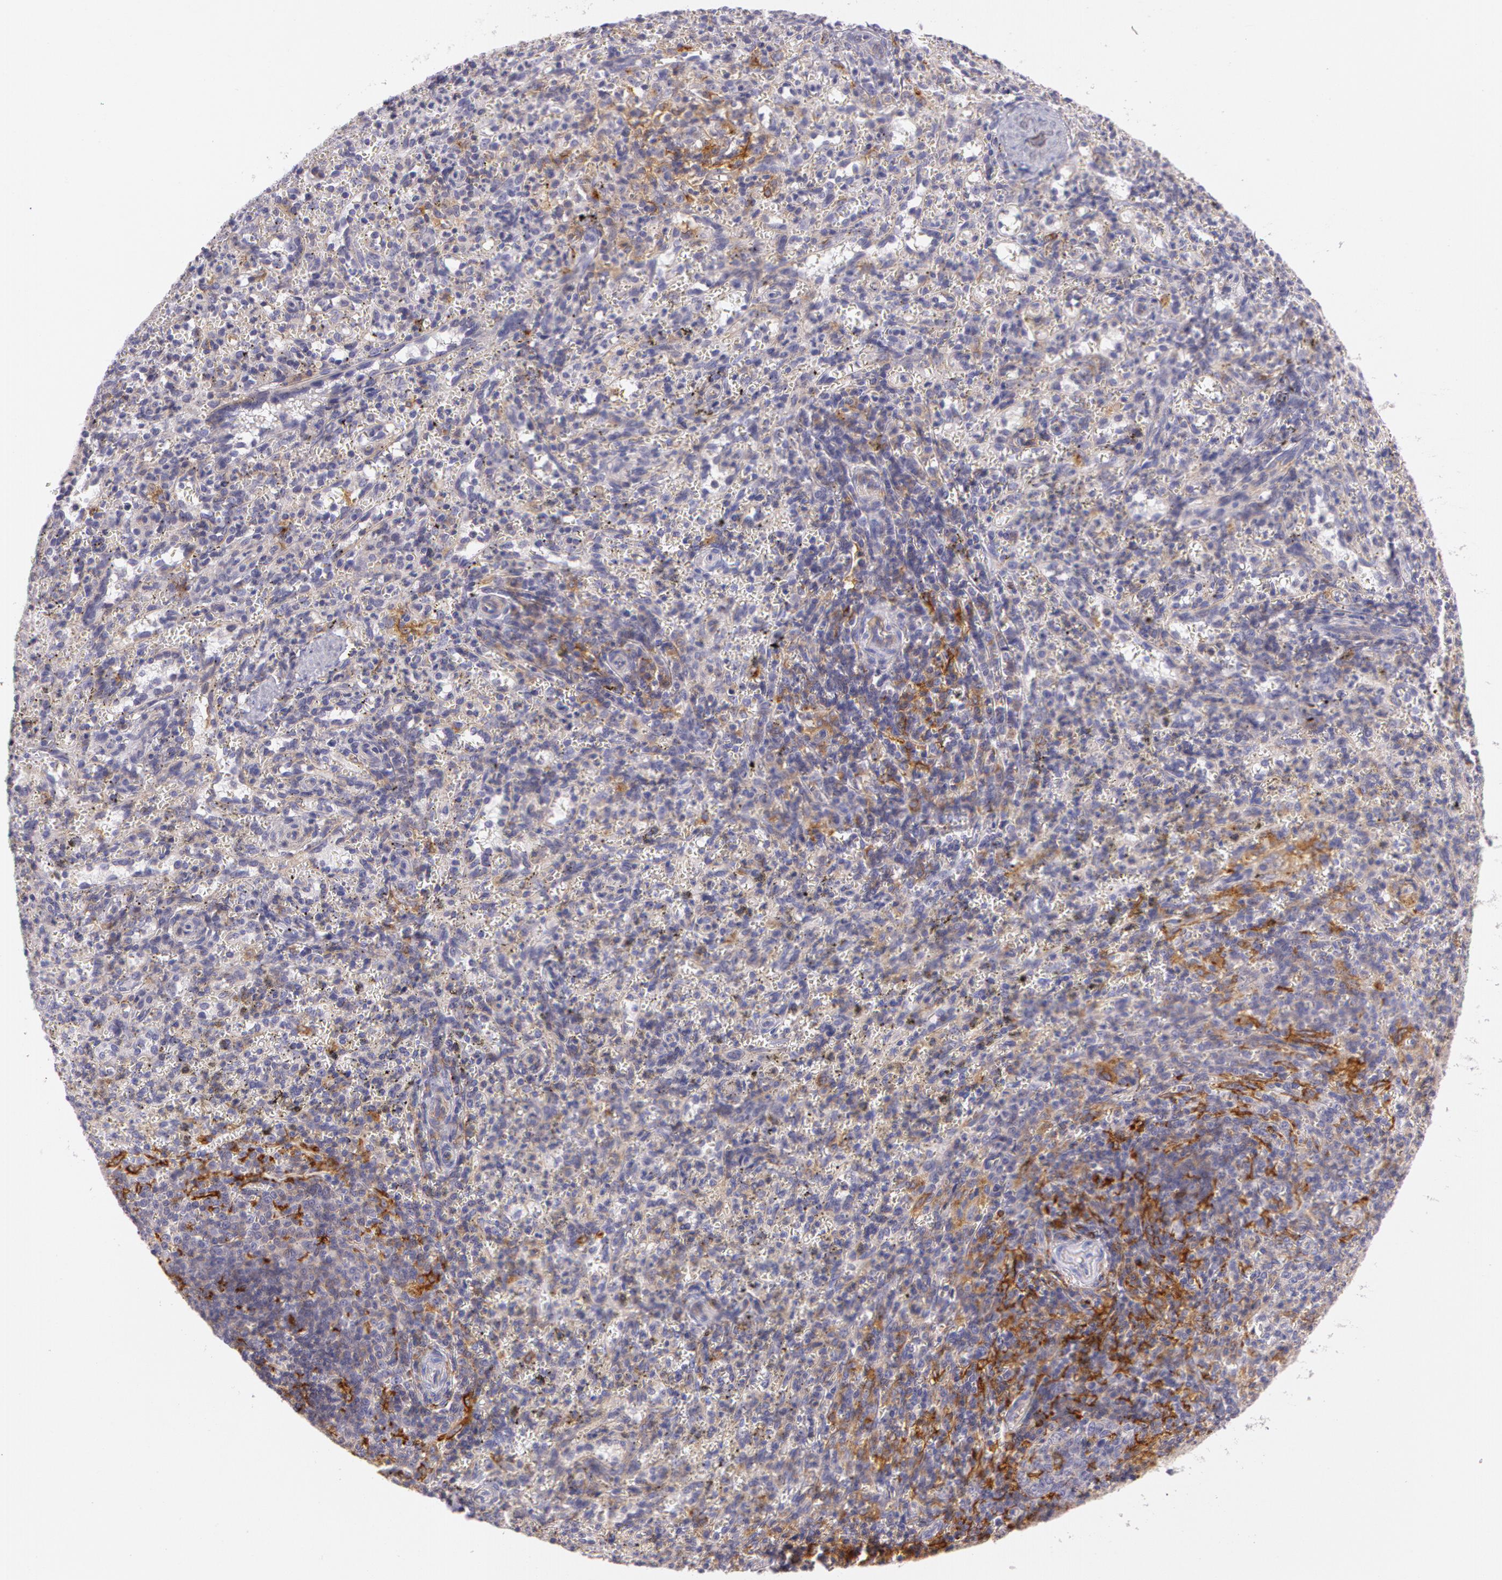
{"staining": {"intensity": "strong", "quantity": "25%-75%", "location": "cytoplasmic/membranous"}, "tissue": "spleen", "cell_type": "Cells in red pulp", "image_type": "normal", "snomed": [{"axis": "morphology", "description": "Normal tissue, NOS"}, {"axis": "topography", "description": "Spleen"}], "caption": "IHC of unremarkable human spleen demonstrates high levels of strong cytoplasmic/membranous expression in approximately 25%-75% of cells in red pulp.", "gene": "LY75", "patient": {"sex": "female", "age": 10}}